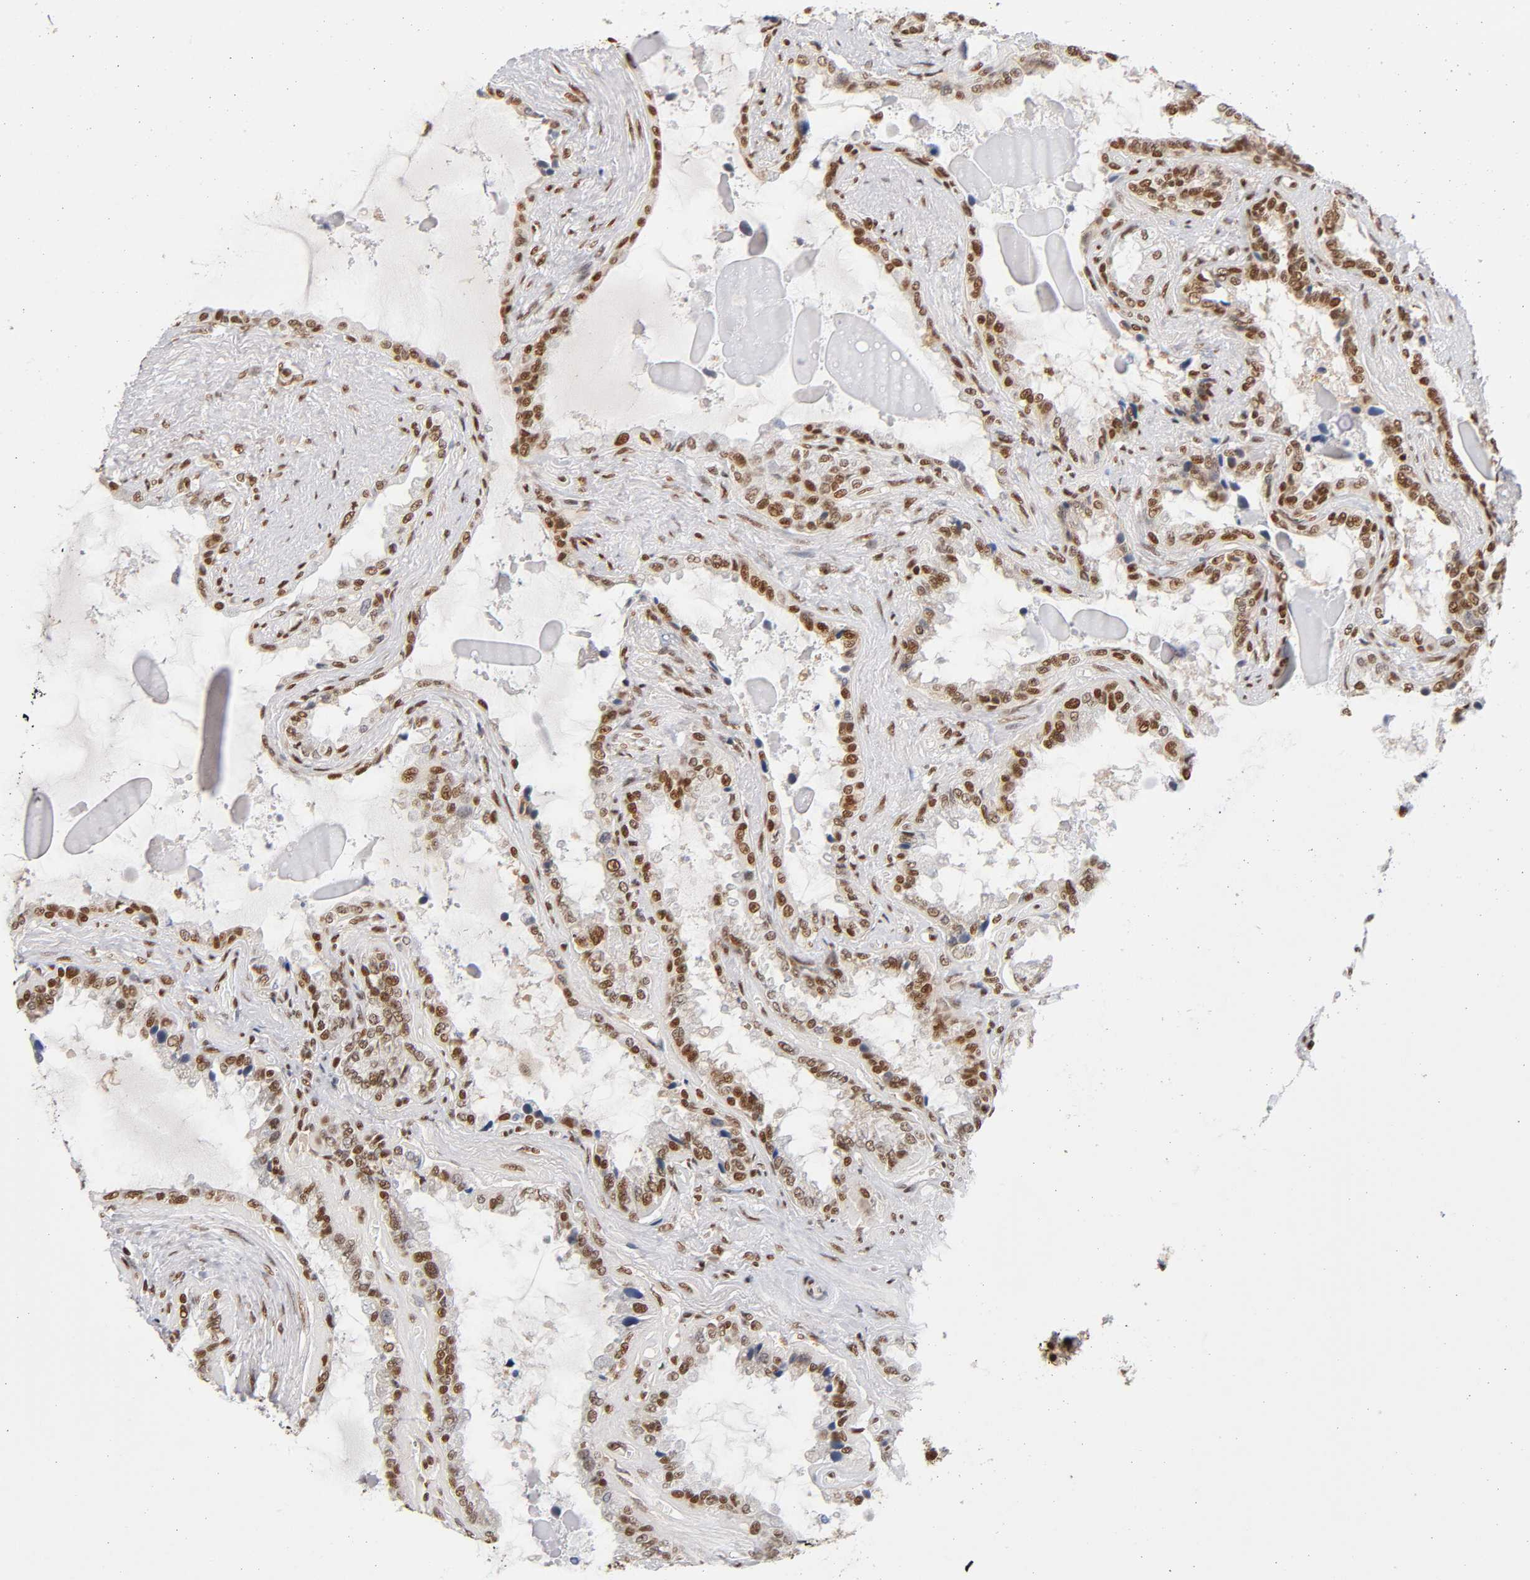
{"staining": {"intensity": "strong", "quantity": ">75%", "location": "nuclear"}, "tissue": "seminal vesicle", "cell_type": "Glandular cells", "image_type": "normal", "snomed": [{"axis": "morphology", "description": "Normal tissue, NOS"}, {"axis": "morphology", "description": "Inflammation, NOS"}, {"axis": "topography", "description": "Urinary bladder"}, {"axis": "topography", "description": "Prostate"}, {"axis": "topography", "description": "Seminal veicle"}], "caption": "Seminal vesicle stained with a brown dye reveals strong nuclear positive positivity in about >75% of glandular cells.", "gene": "ILKAP", "patient": {"sex": "male", "age": 82}}